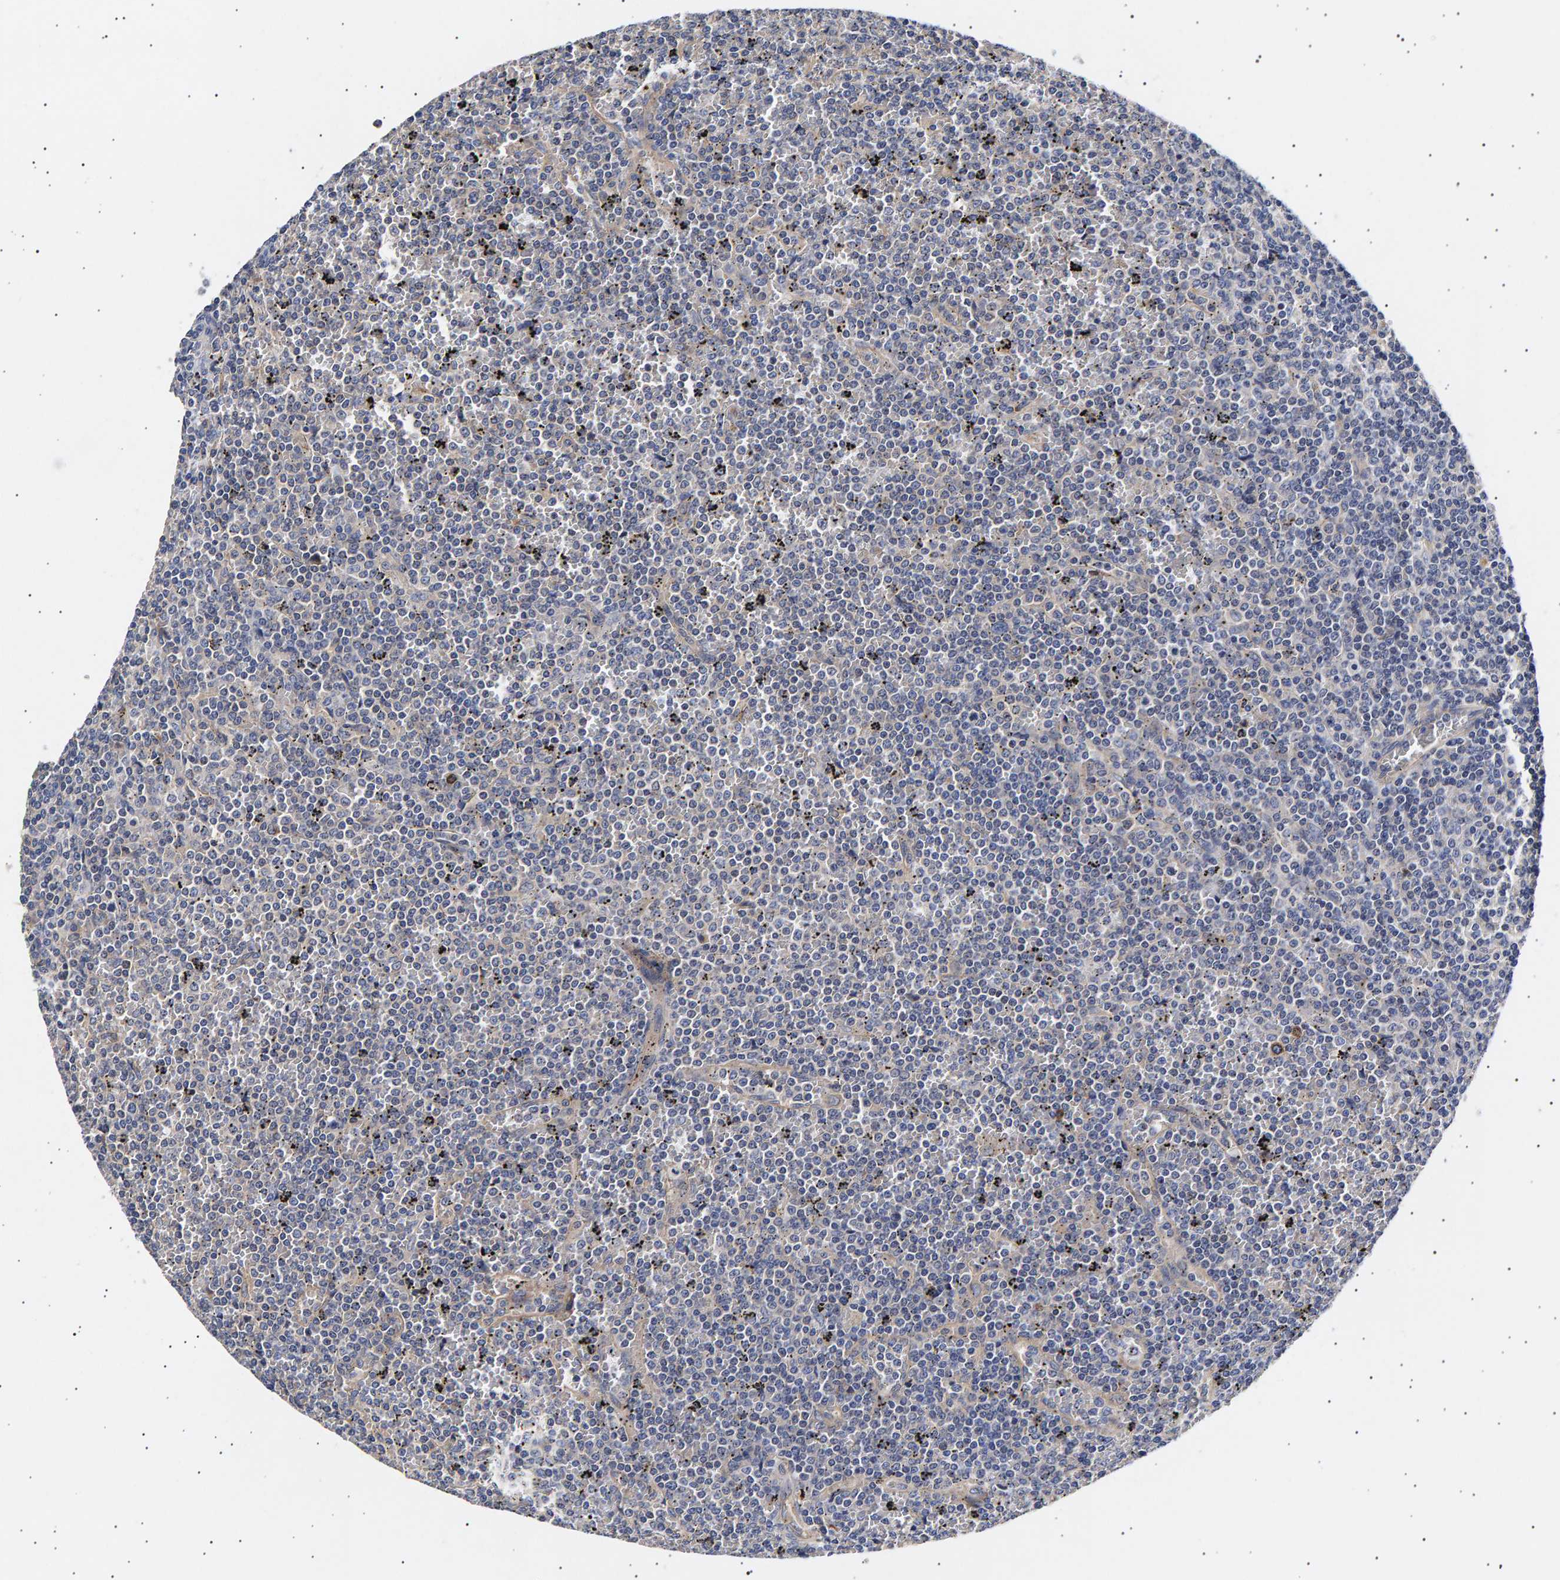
{"staining": {"intensity": "negative", "quantity": "none", "location": "none"}, "tissue": "lymphoma", "cell_type": "Tumor cells", "image_type": "cancer", "snomed": [{"axis": "morphology", "description": "Malignant lymphoma, non-Hodgkin's type, Low grade"}, {"axis": "topography", "description": "Spleen"}], "caption": "Low-grade malignant lymphoma, non-Hodgkin's type stained for a protein using IHC shows no positivity tumor cells.", "gene": "ANKRD40", "patient": {"sex": "female", "age": 19}}